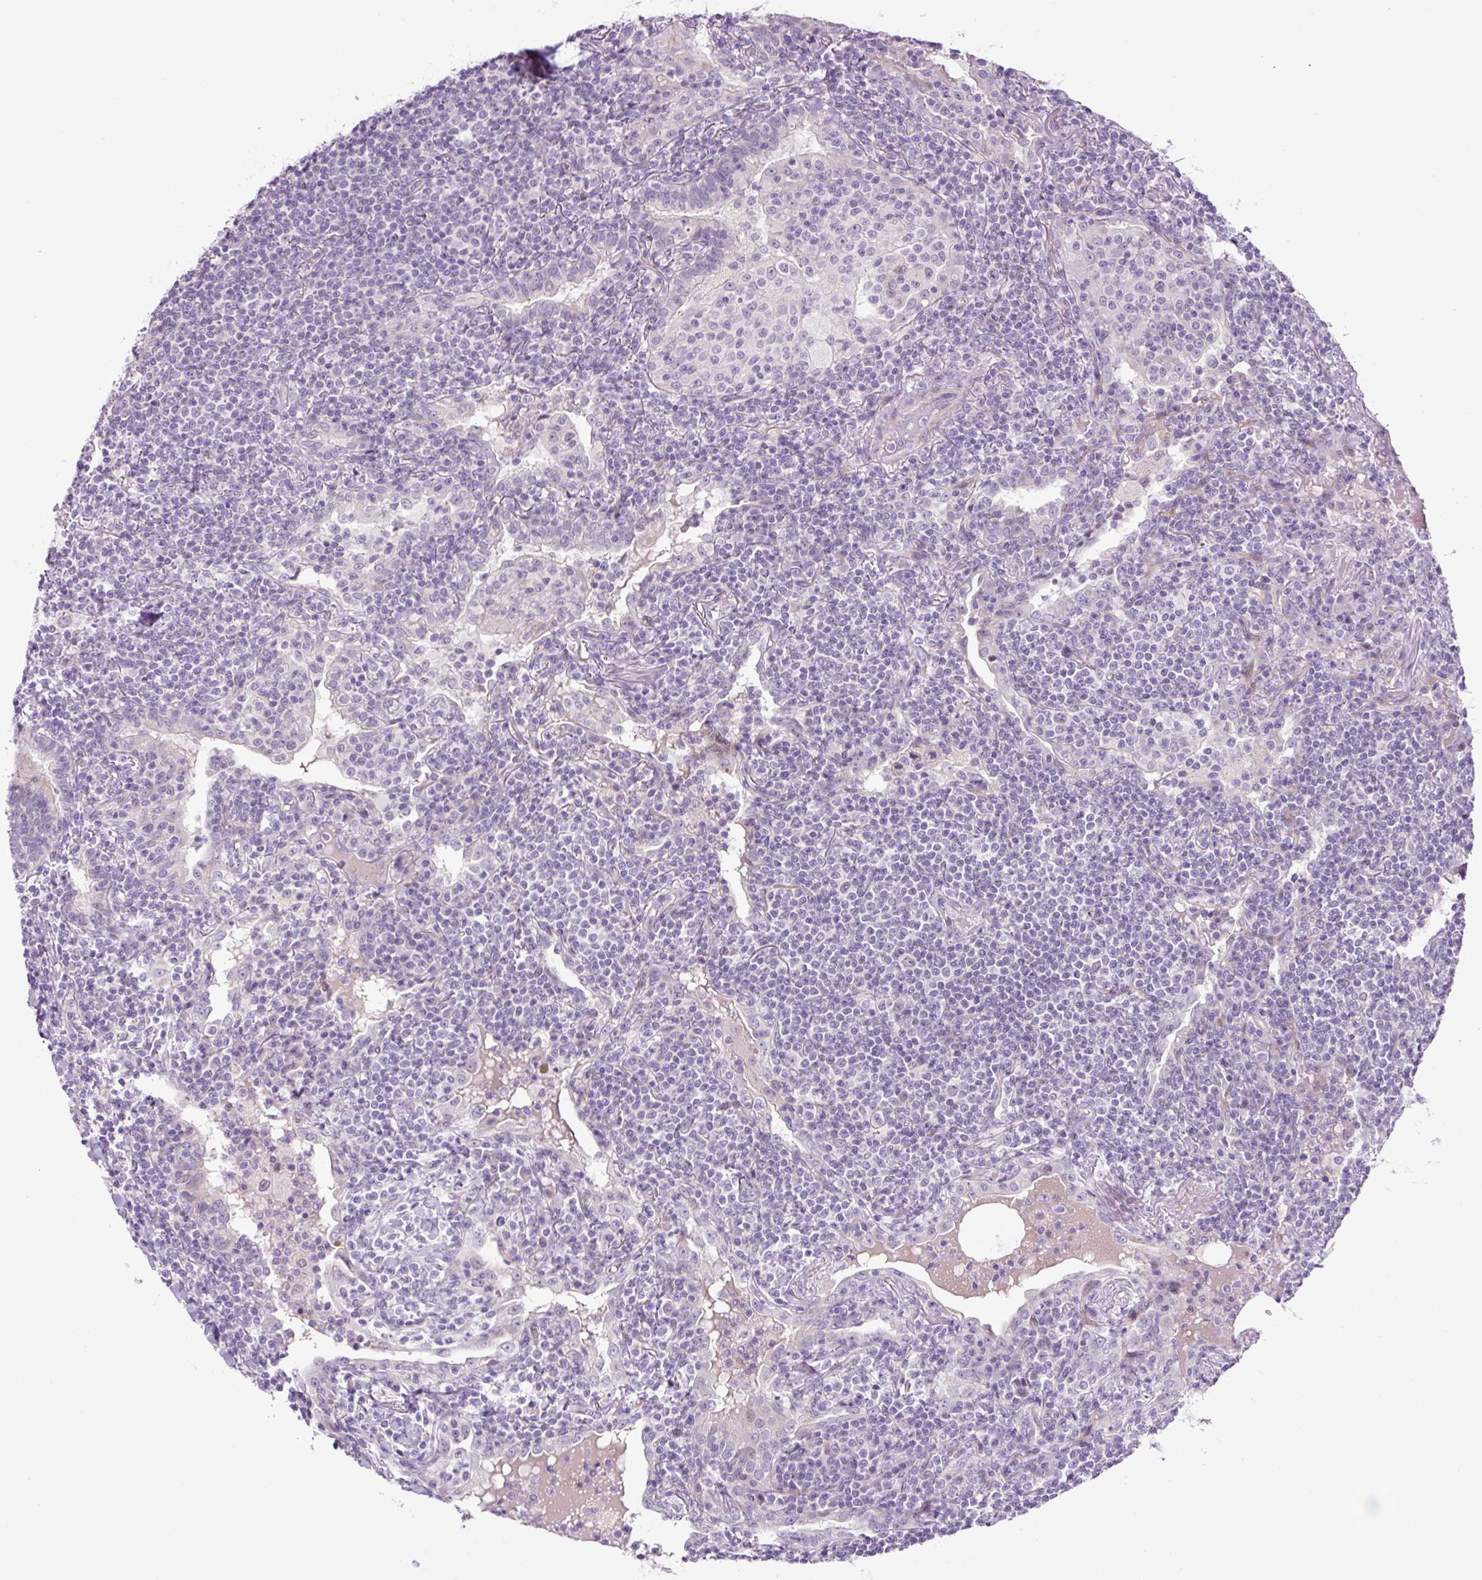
{"staining": {"intensity": "negative", "quantity": "none", "location": "none"}, "tissue": "lymphoma", "cell_type": "Tumor cells", "image_type": "cancer", "snomed": [{"axis": "morphology", "description": "Malignant lymphoma, non-Hodgkin's type, Low grade"}, {"axis": "topography", "description": "Lung"}], "caption": "Immunohistochemistry (IHC) micrograph of neoplastic tissue: low-grade malignant lymphoma, non-Hodgkin's type stained with DAB (3,3'-diaminobenzidine) exhibits no significant protein expression in tumor cells.", "gene": "OGDHL", "patient": {"sex": "female", "age": 71}}